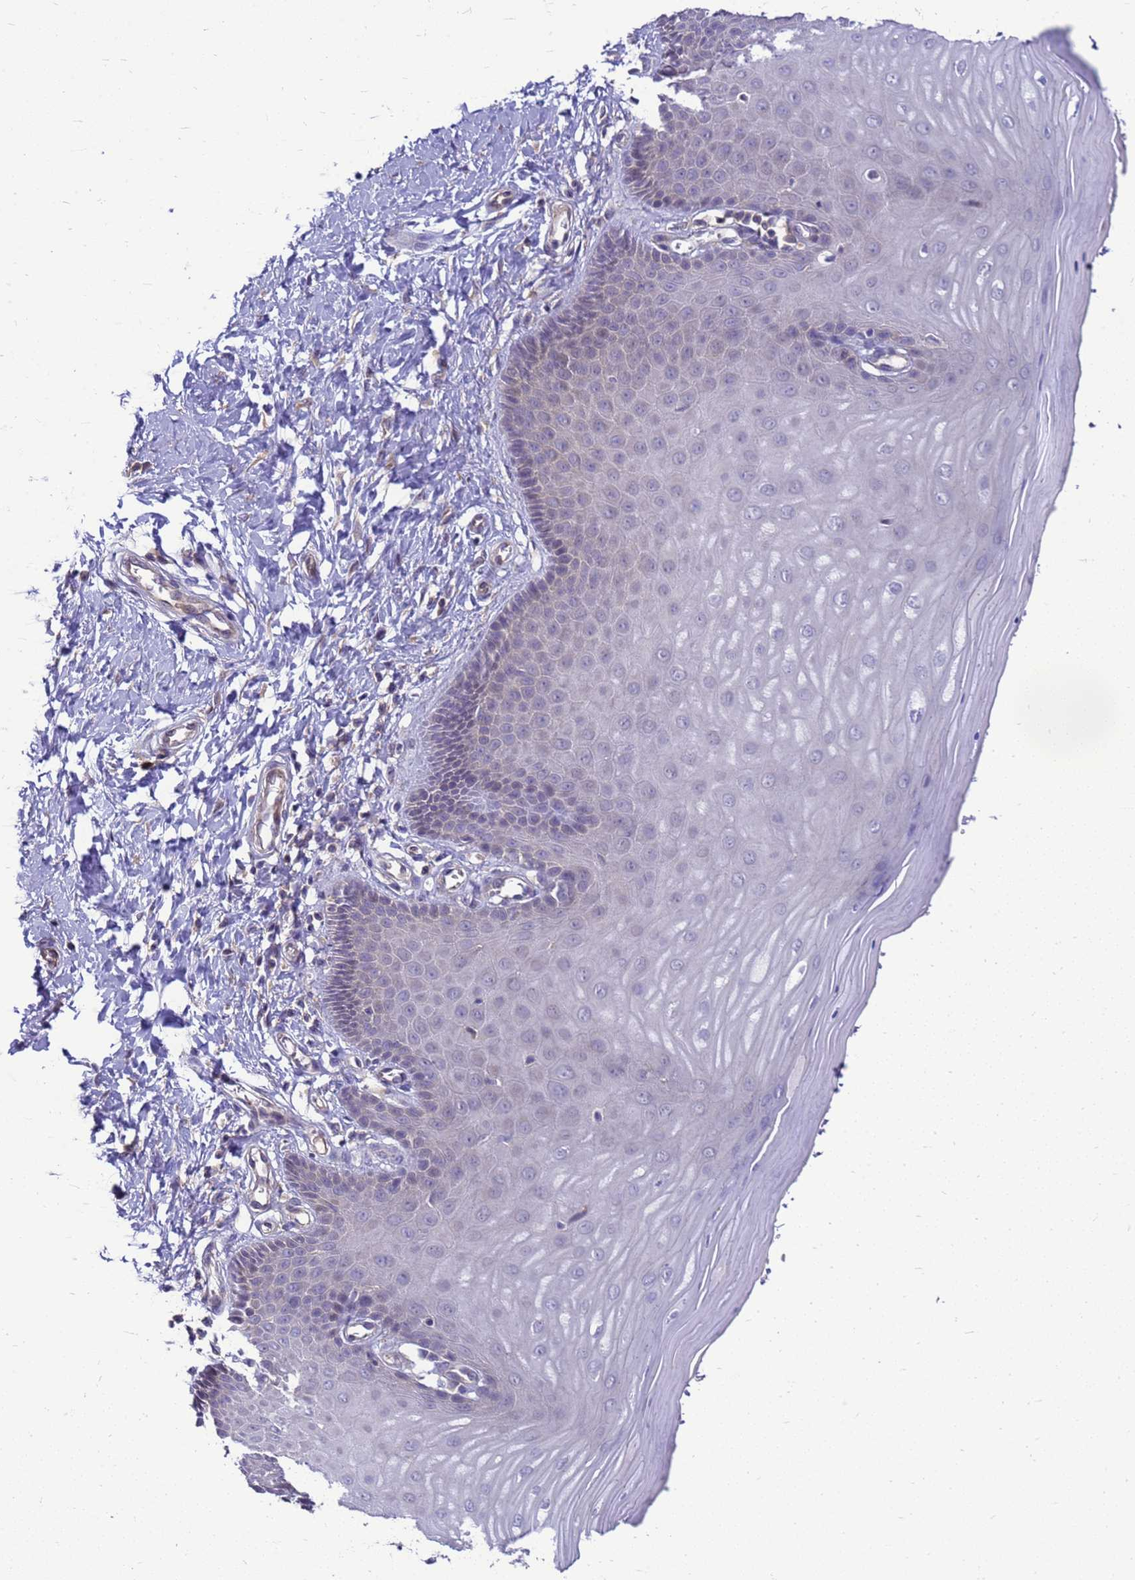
{"staining": {"intensity": "weak", "quantity": "25%-75%", "location": "cytoplasmic/membranous"}, "tissue": "cervix", "cell_type": "Glandular cells", "image_type": "normal", "snomed": [{"axis": "morphology", "description": "Normal tissue, NOS"}, {"axis": "topography", "description": "Cervix"}], "caption": "Cervix stained with IHC shows weak cytoplasmic/membranous expression in approximately 25%-75% of glandular cells.", "gene": "ENOPH1", "patient": {"sex": "female", "age": 55}}